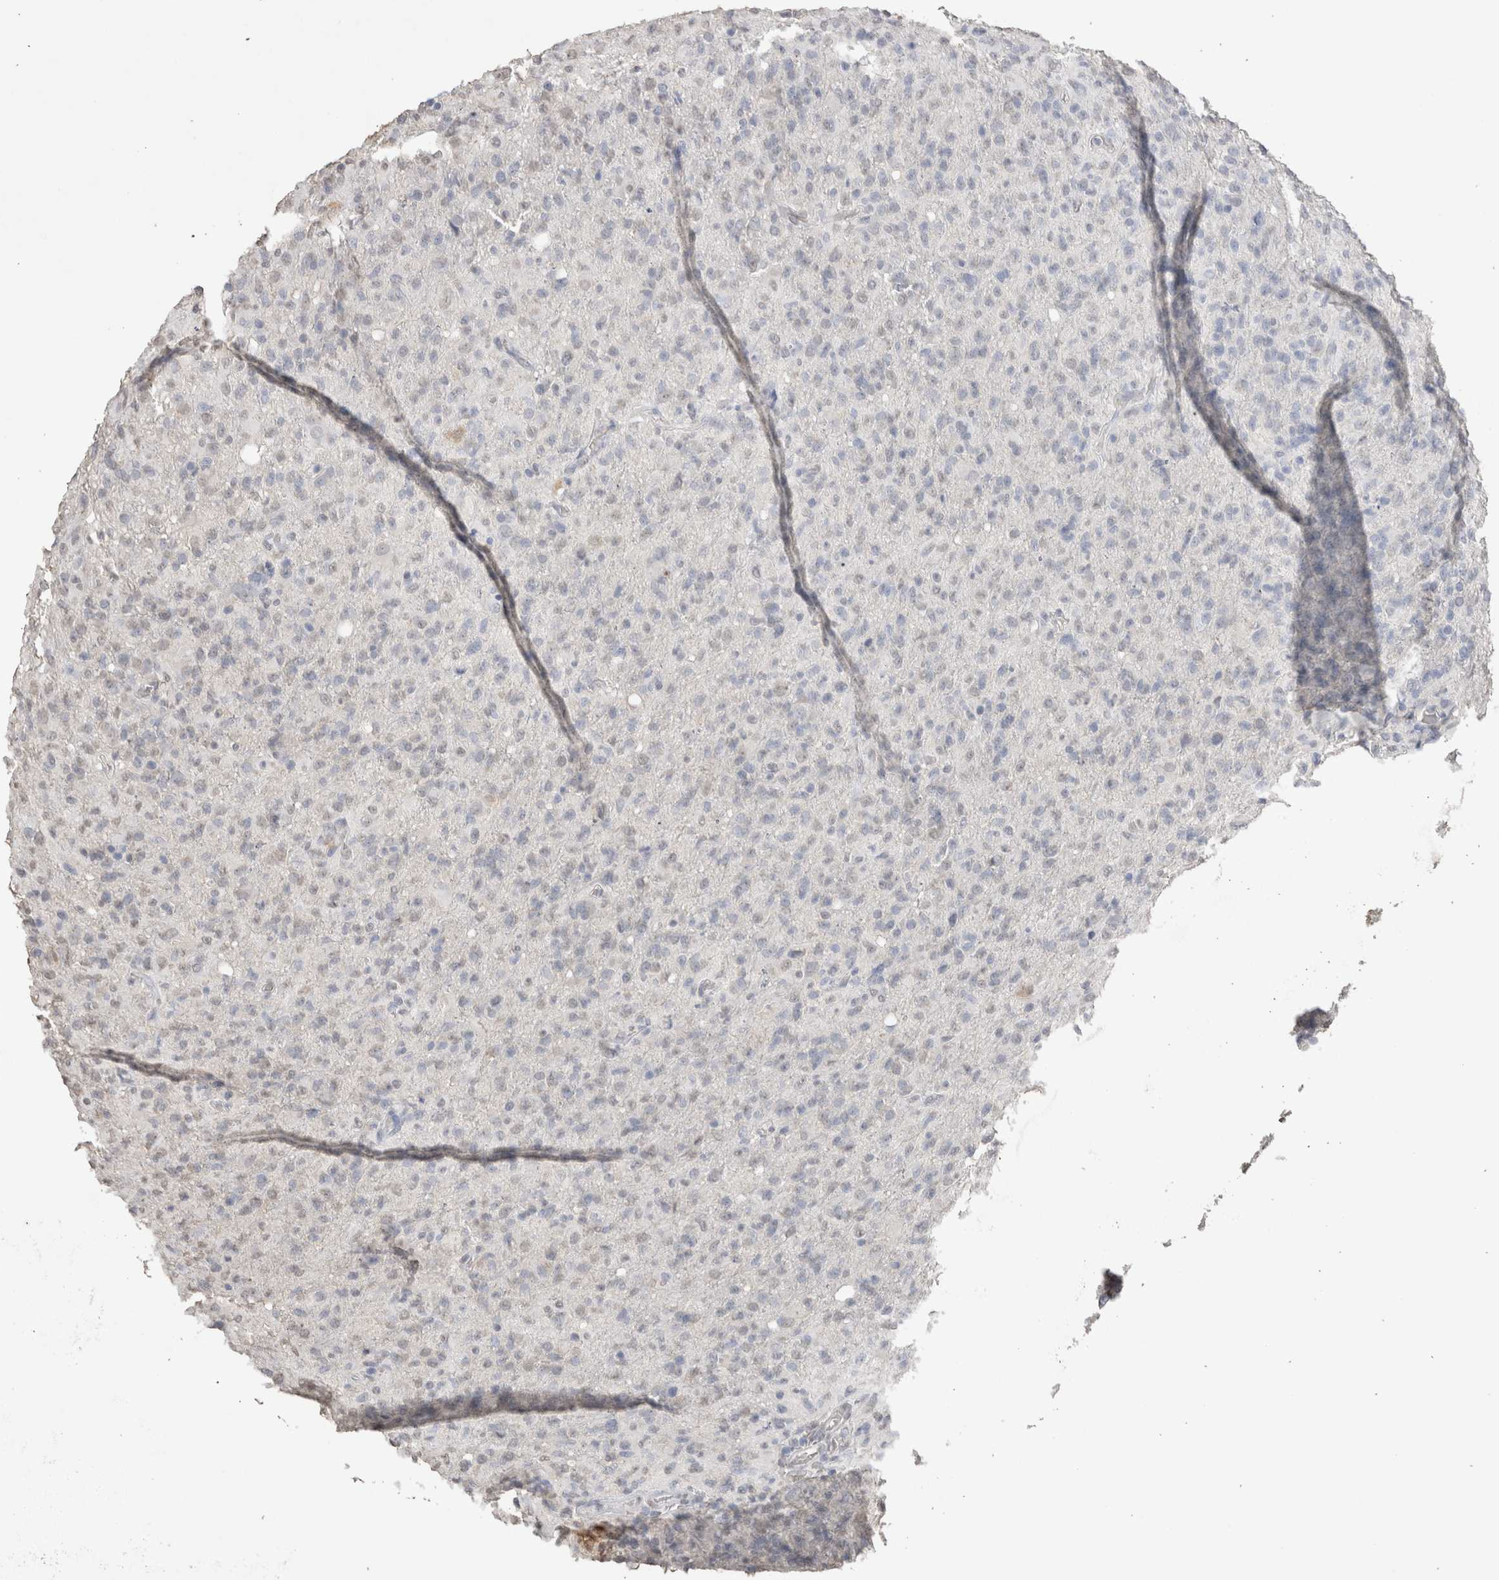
{"staining": {"intensity": "negative", "quantity": "none", "location": "none"}, "tissue": "glioma", "cell_type": "Tumor cells", "image_type": "cancer", "snomed": [{"axis": "morphology", "description": "Glioma, malignant, High grade"}, {"axis": "topography", "description": "Brain"}], "caption": "High magnification brightfield microscopy of glioma stained with DAB (brown) and counterstained with hematoxylin (blue): tumor cells show no significant positivity.", "gene": "LGALS2", "patient": {"sex": "female", "age": 57}}